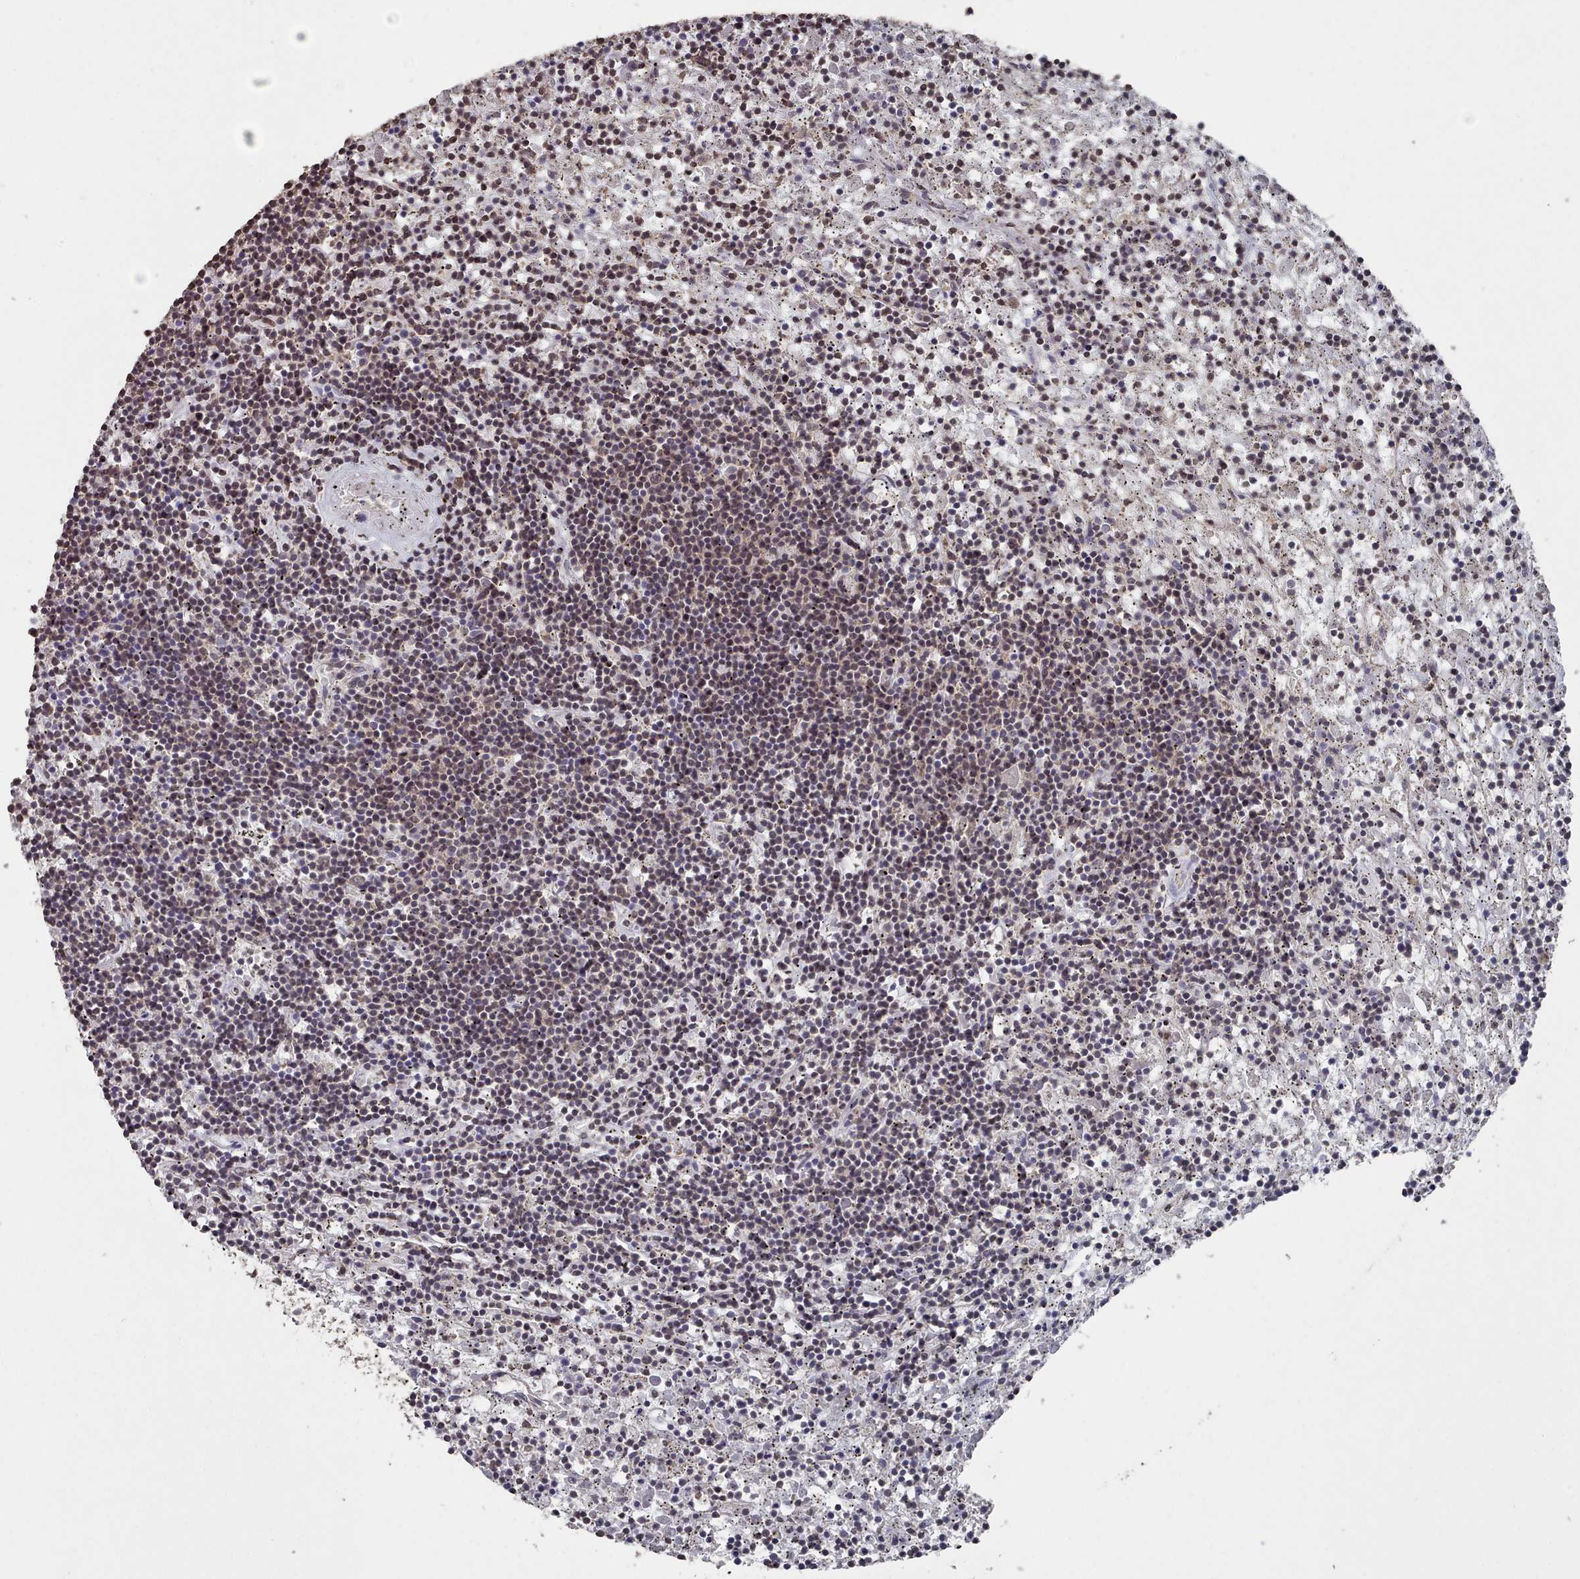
{"staining": {"intensity": "moderate", "quantity": "<25%", "location": "nuclear"}, "tissue": "lymphoma", "cell_type": "Tumor cells", "image_type": "cancer", "snomed": [{"axis": "morphology", "description": "Malignant lymphoma, non-Hodgkin's type, Low grade"}, {"axis": "topography", "description": "Spleen"}], "caption": "Moderate nuclear positivity for a protein is present in approximately <25% of tumor cells of low-grade malignant lymphoma, non-Hodgkin's type using immunohistochemistry.", "gene": "PNRC2", "patient": {"sex": "male", "age": 76}}